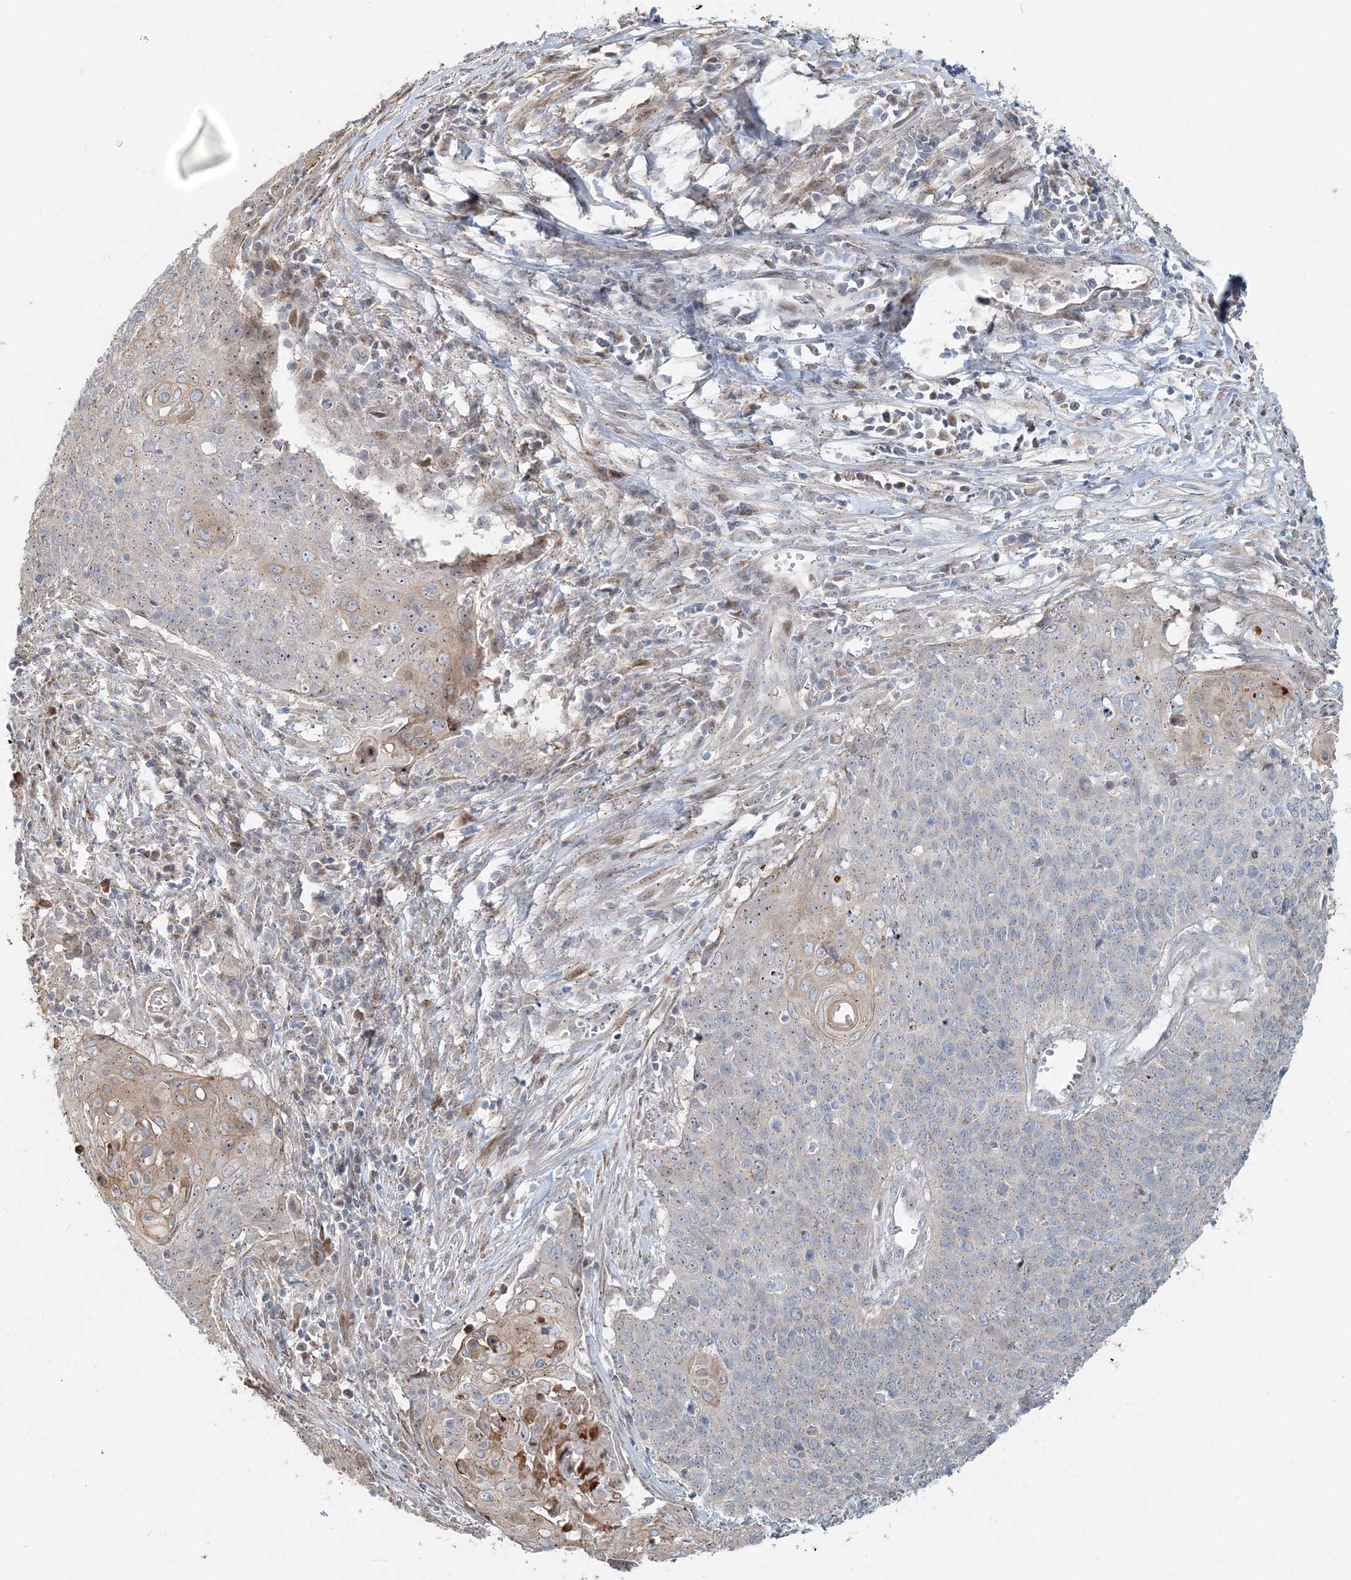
{"staining": {"intensity": "weak", "quantity": "<25%", "location": "cytoplasmic/membranous"}, "tissue": "cervical cancer", "cell_type": "Tumor cells", "image_type": "cancer", "snomed": [{"axis": "morphology", "description": "Squamous cell carcinoma, NOS"}, {"axis": "topography", "description": "Cervix"}], "caption": "An IHC histopathology image of cervical cancer is shown. There is no staining in tumor cells of cervical cancer.", "gene": "CXXC5", "patient": {"sex": "female", "age": 39}}